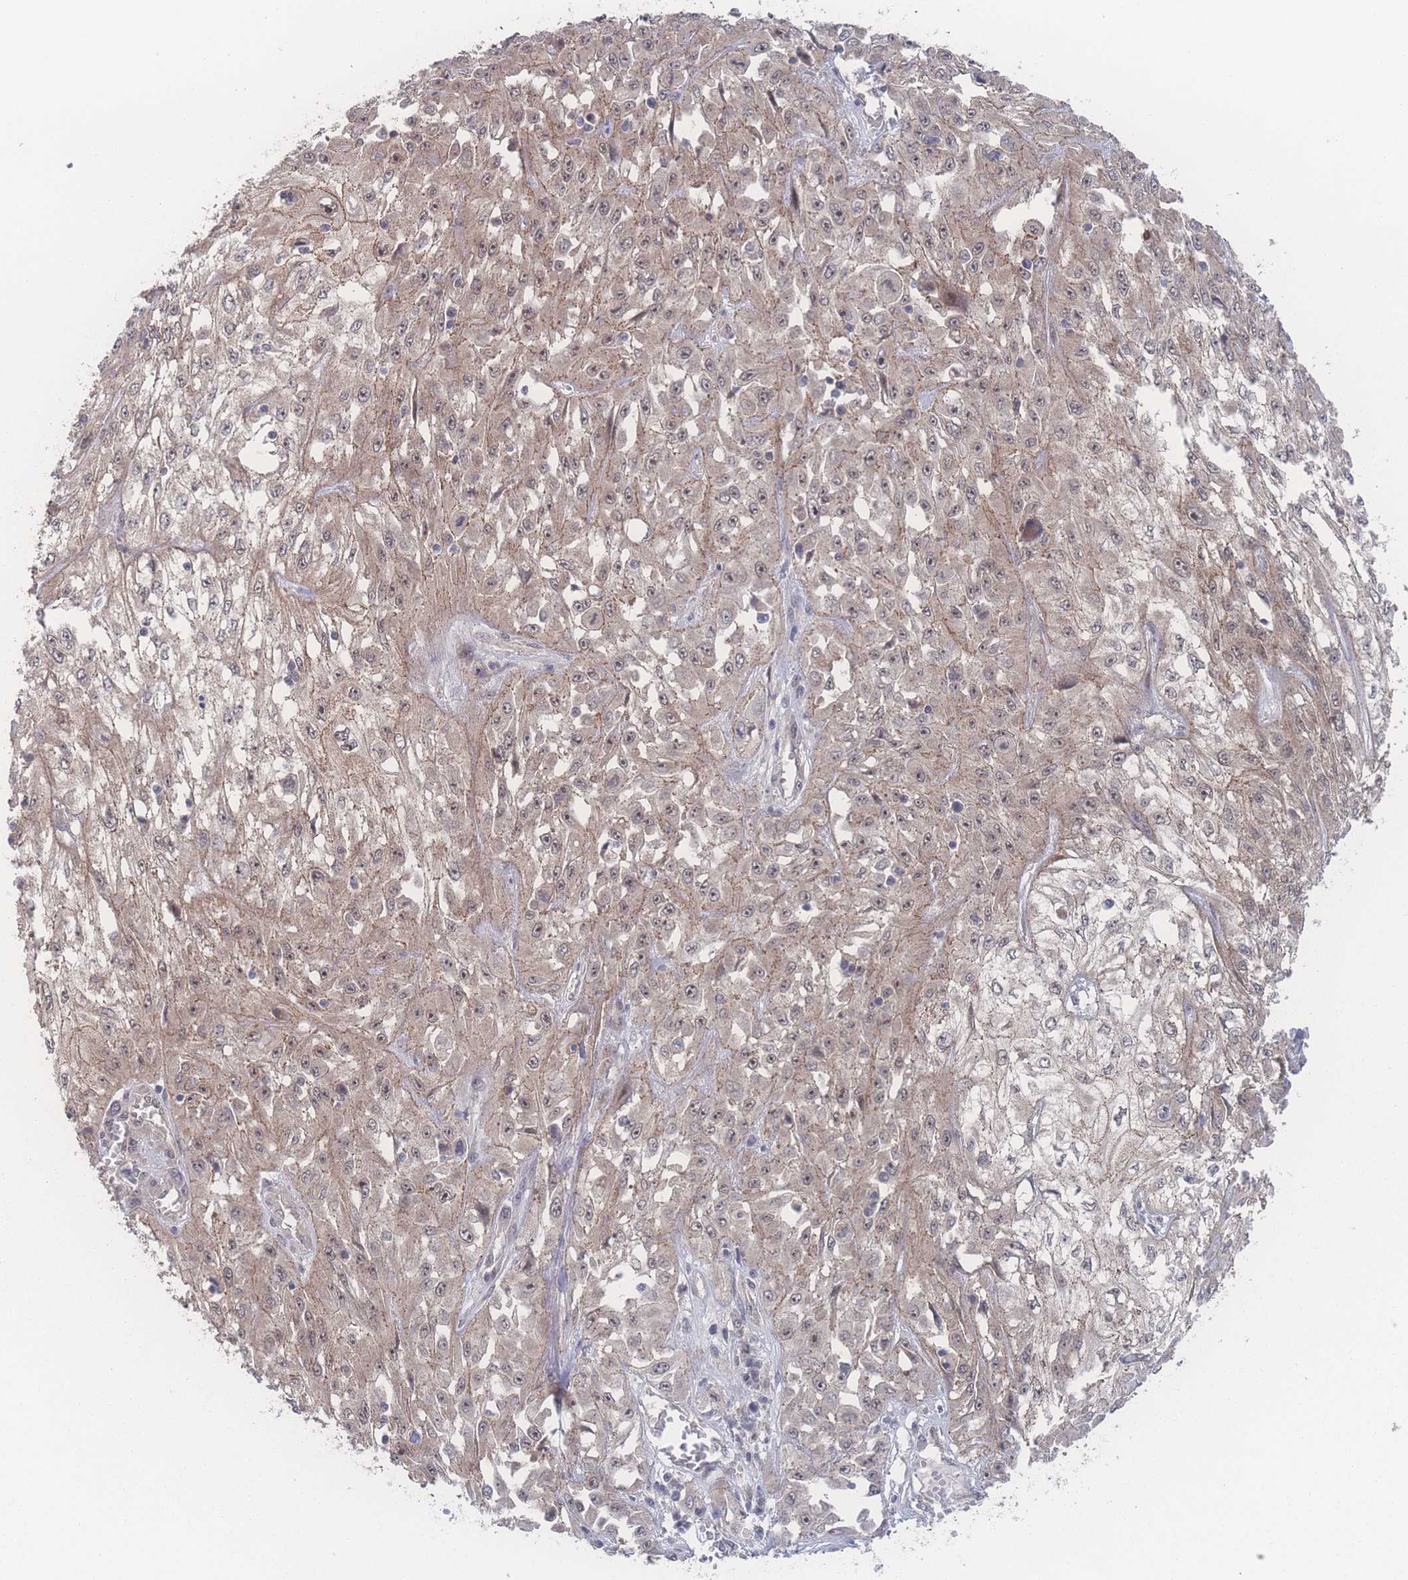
{"staining": {"intensity": "weak", "quantity": ">75%", "location": "cytoplasmic/membranous,nuclear"}, "tissue": "skin cancer", "cell_type": "Tumor cells", "image_type": "cancer", "snomed": [{"axis": "morphology", "description": "Squamous cell carcinoma, NOS"}, {"axis": "morphology", "description": "Squamous cell carcinoma, metastatic, NOS"}, {"axis": "topography", "description": "Skin"}, {"axis": "topography", "description": "Lymph node"}], "caption": "This micrograph exhibits skin cancer stained with immunohistochemistry to label a protein in brown. The cytoplasmic/membranous and nuclear of tumor cells show weak positivity for the protein. Nuclei are counter-stained blue.", "gene": "NBEAL1", "patient": {"sex": "male", "age": 75}}